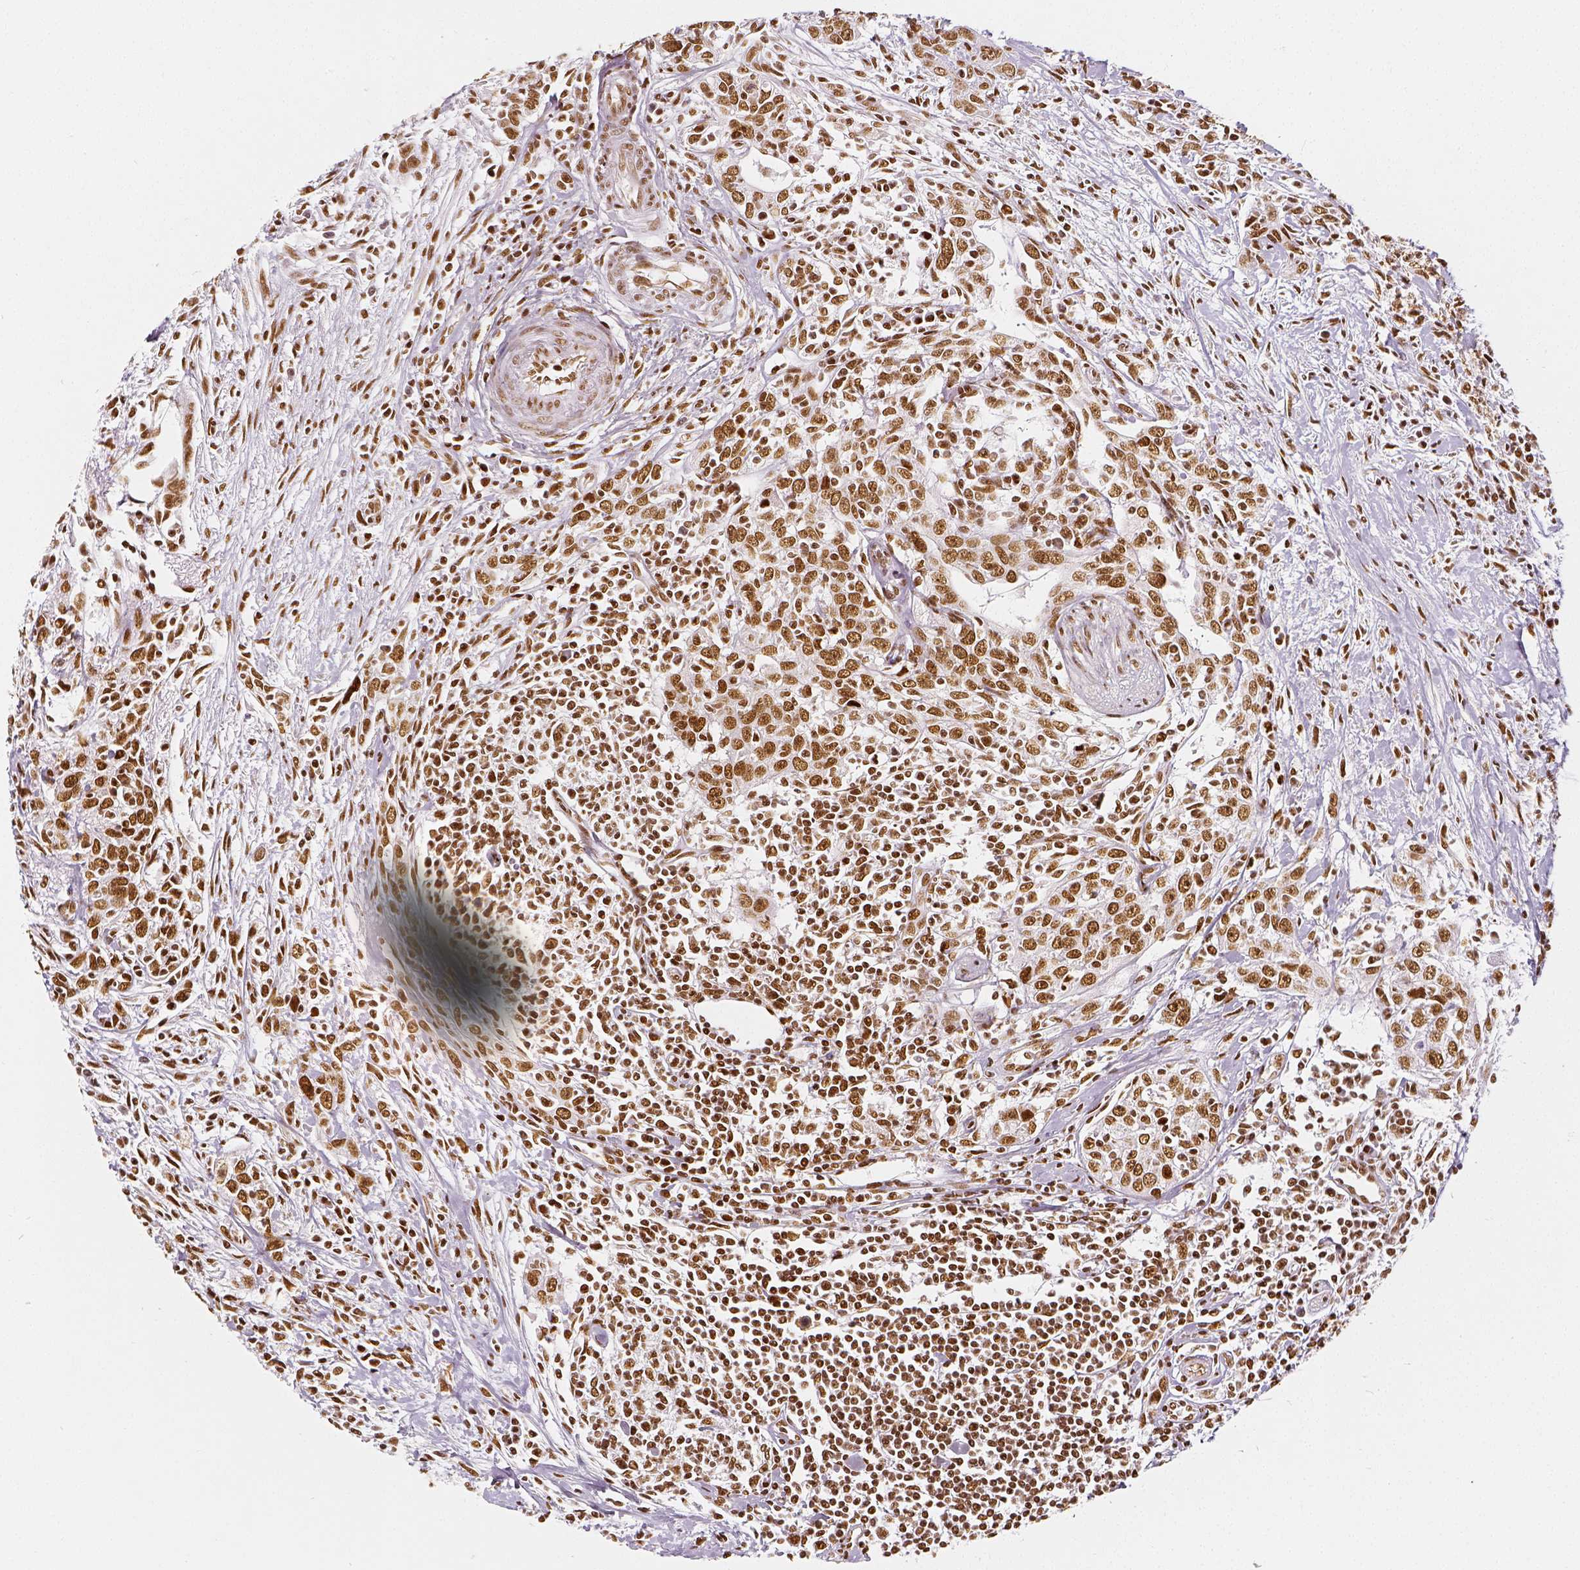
{"staining": {"intensity": "moderate", "quantity": ">75%", "location": "nuclear"}, "tissue": "urothelial cancer", "cell_type": "Tumor cells", "image_type": "cancer", "snomed": [{"axis": "morphology", "description": "Urothelial carcinoma, High grade"}, {"axis": "topography", "description": "Urinary bladder"}], "caption": "A brown stain shows moderate nuclear staining of a protein in human urothelial cancer tumor cells.", "gene": "KDM5B", "patient": {"sex": "male", "age": 83}}